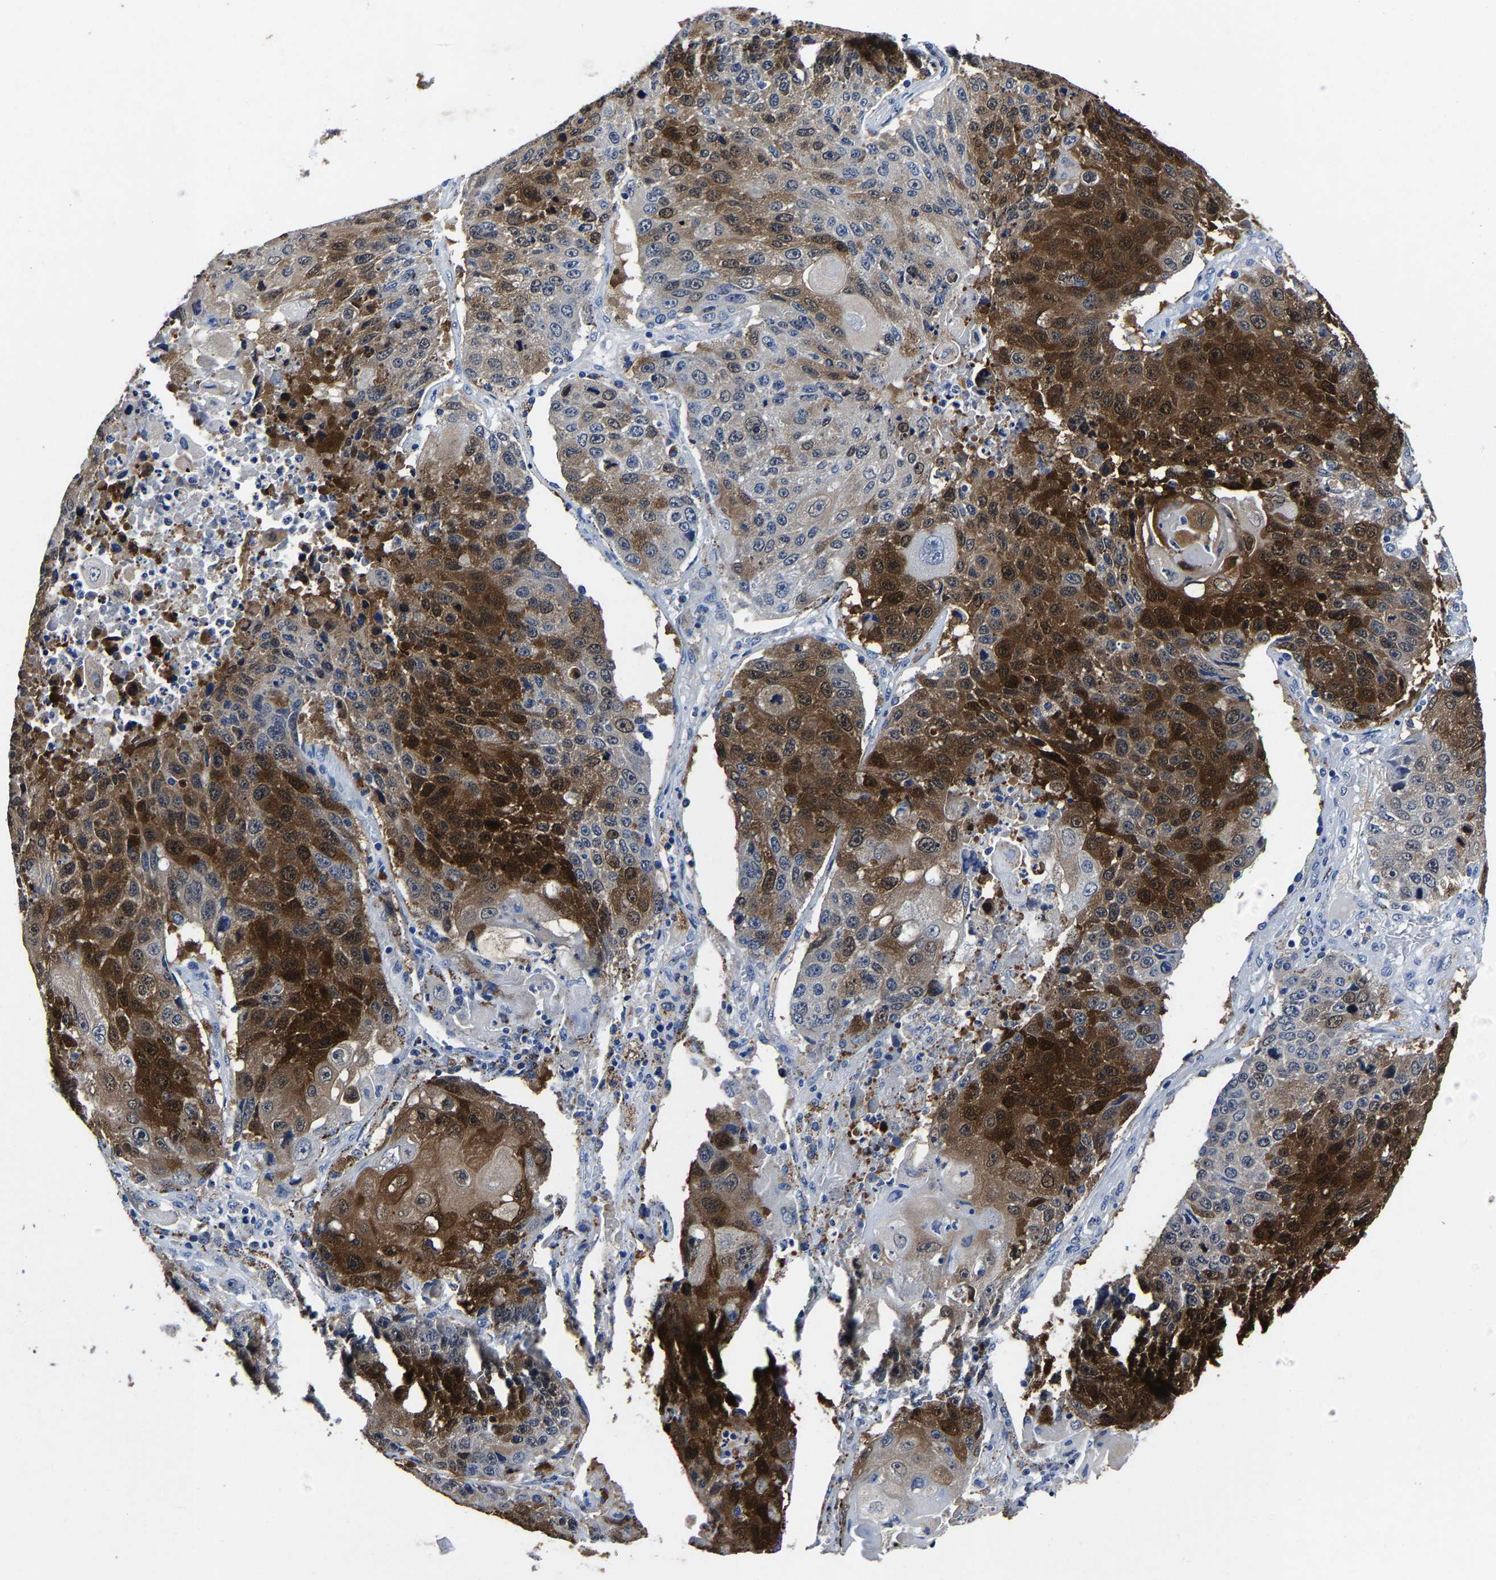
{"staining": {"intensity": "strong", "quantity": "25%-75%", "location": "cytoplasmic/membranous,nuclear"}, "tissue": "lung cancer", "cell_type": "Tumor cells", "image_type": "cancer", "snomed": [{"axis": "morphology", "description": "Squamous cell carcinoma, NOS"}, {"axis": "topography", "description": "Lung"}], "caption": "Protein analysis of lung squamous cell carcinoma tissue exhibits strong cytoplasmic/membranous and nuclear positivity in approximately 25%-75% of tumor cells.", "gene": "PSPH", "patient": {"sex": "male", "age": 61}}